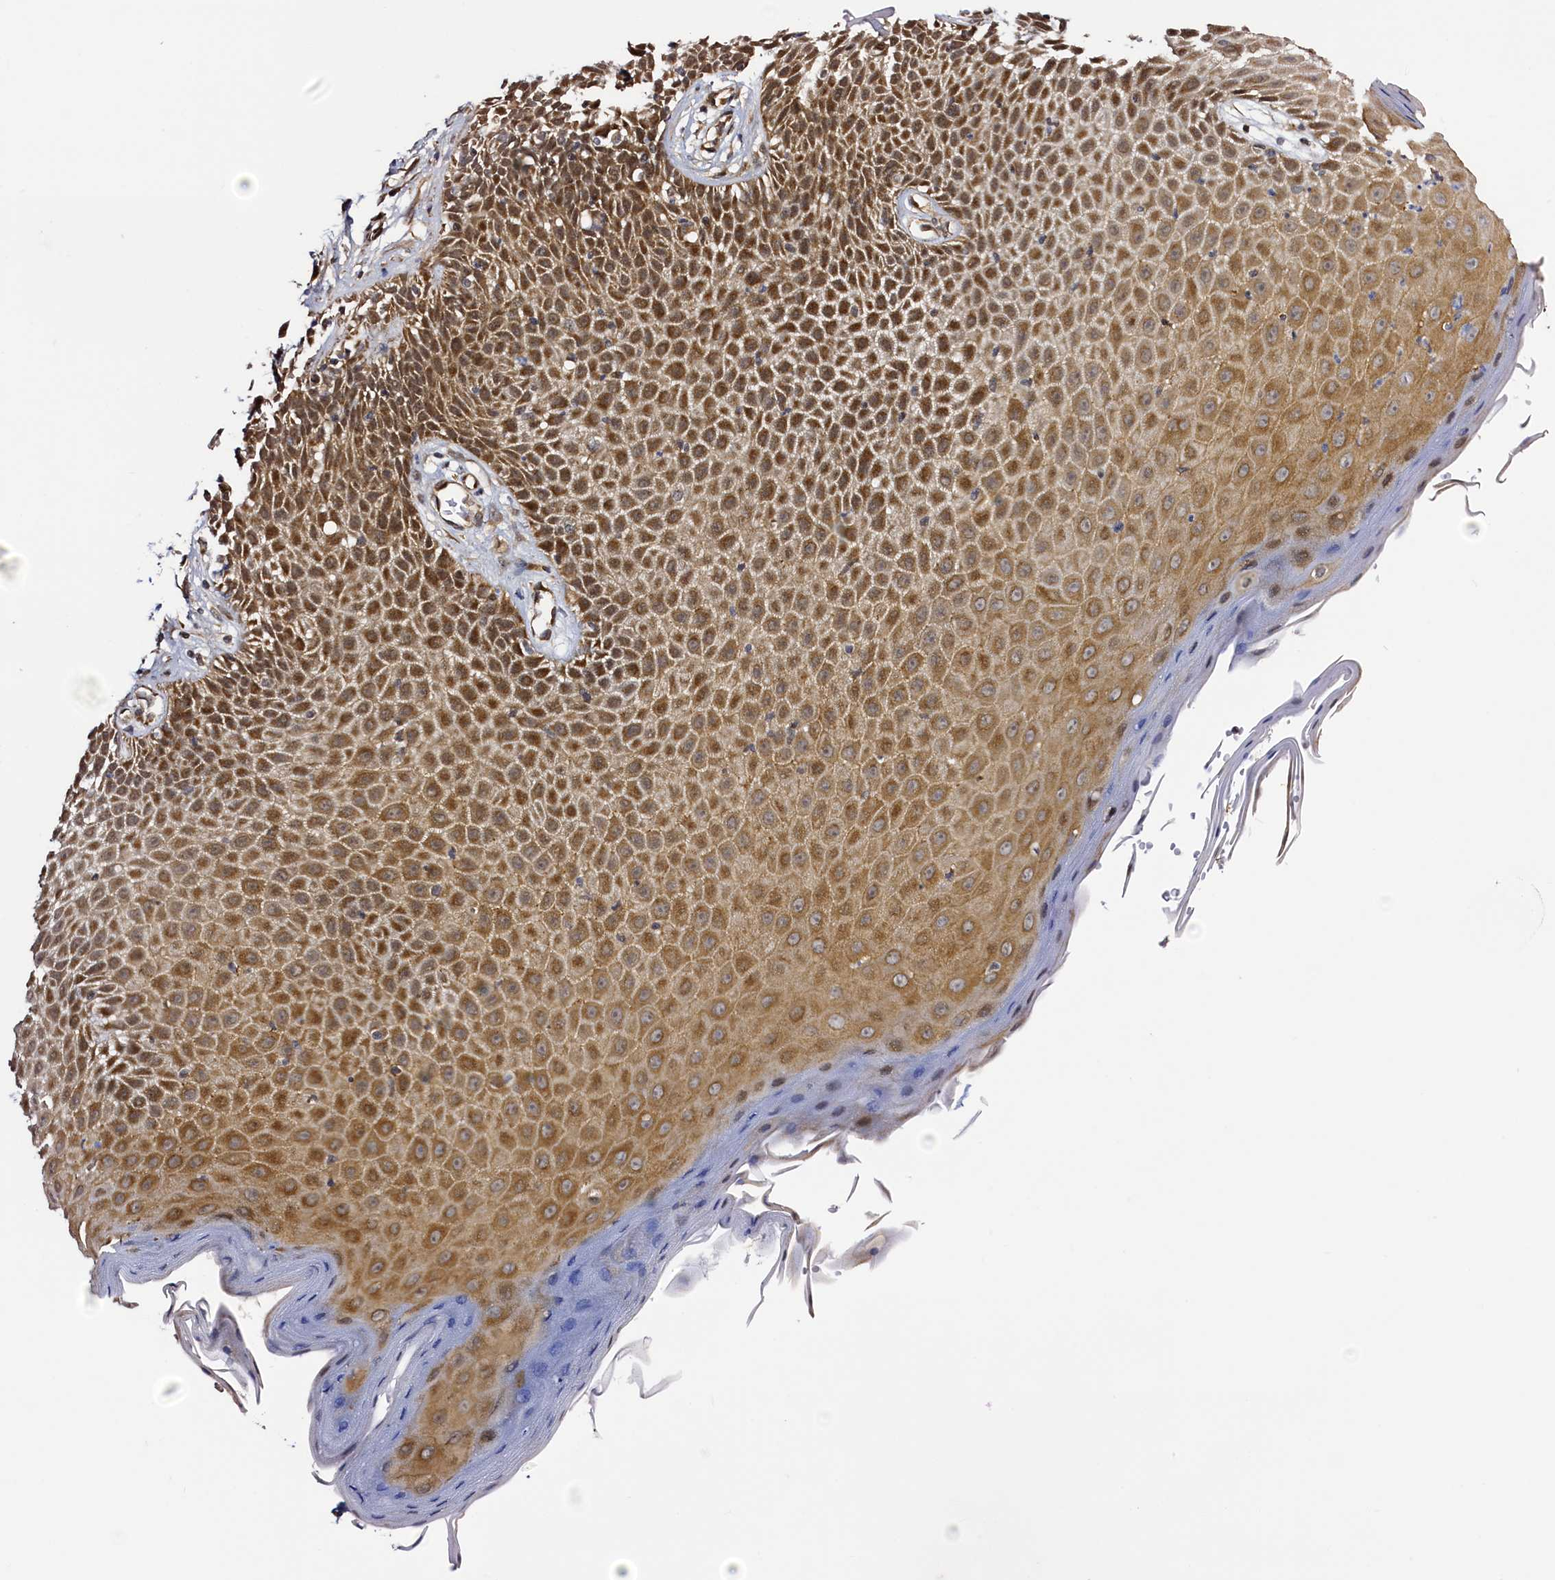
{"staining": {"intensity": "moderate", "quantity": ">75%", "location": "cytoplasmic/membranous"}, "tissue": "skin", "cell_type": "Epidermal cells", "image_type": "normal", "snomed": [{"axis": "morphology", "description": "Normal tissue, NOS"}, {"axis": "topography", "description": "Vulva"}], "caption": "A photomicrograph showing moderate cytoplasmic/membranous positivity in about >75% of epidermal cells in unremarkable skin, as visualized by brown immunohistochemical staining.", "gene": "RBFA", "patient": {"sex": "female", "age": 68}}